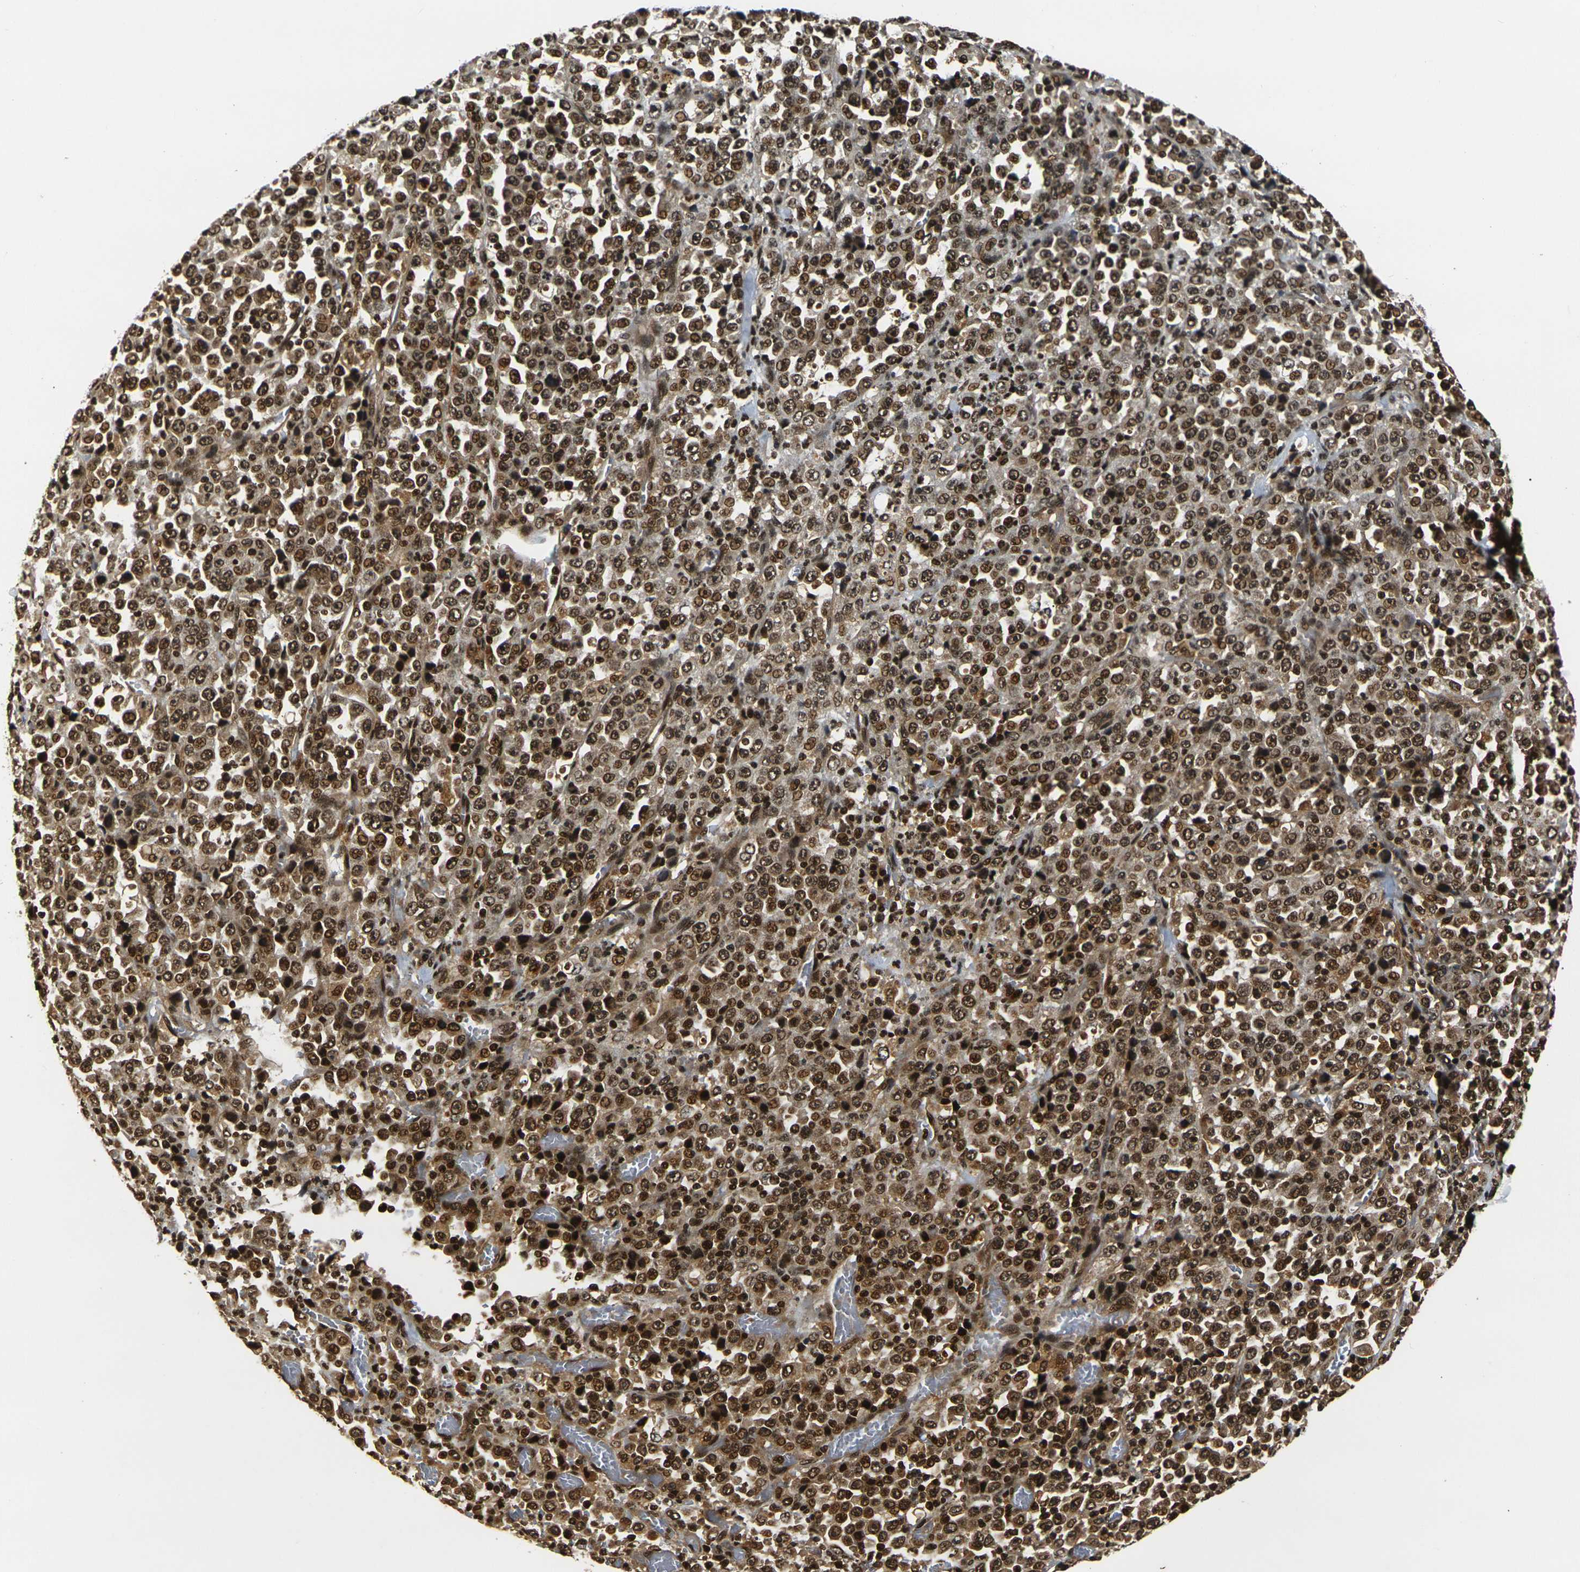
{"staining": {"intensity": "strong", "quantity": ">75%", "location": "cytoplasmic/membranous,nuclear"}, "tissue": "stomach cancer", "cell_type": "Tumor cells", "image_type": "cancer", "snomed": [{"axis": "morphology", "description": "Normal tissue, NOS"}, {"axis": "morphology", "description": "Adenocarcinoma, NOS"}, {"axis": "topography", "description": "Stomach, upper"}, {"axis": "topography", "description": "Stomach"}], "caption": "Protein expression by immunohistochemistry displays strong cytoplasmic/membranous and nuclear staining in approximately >75% of tumor cells in stomach cancer (adenocarcinoma).", "gene": "ACTL6A", "patient": {"sex": "male", "age": 59}}